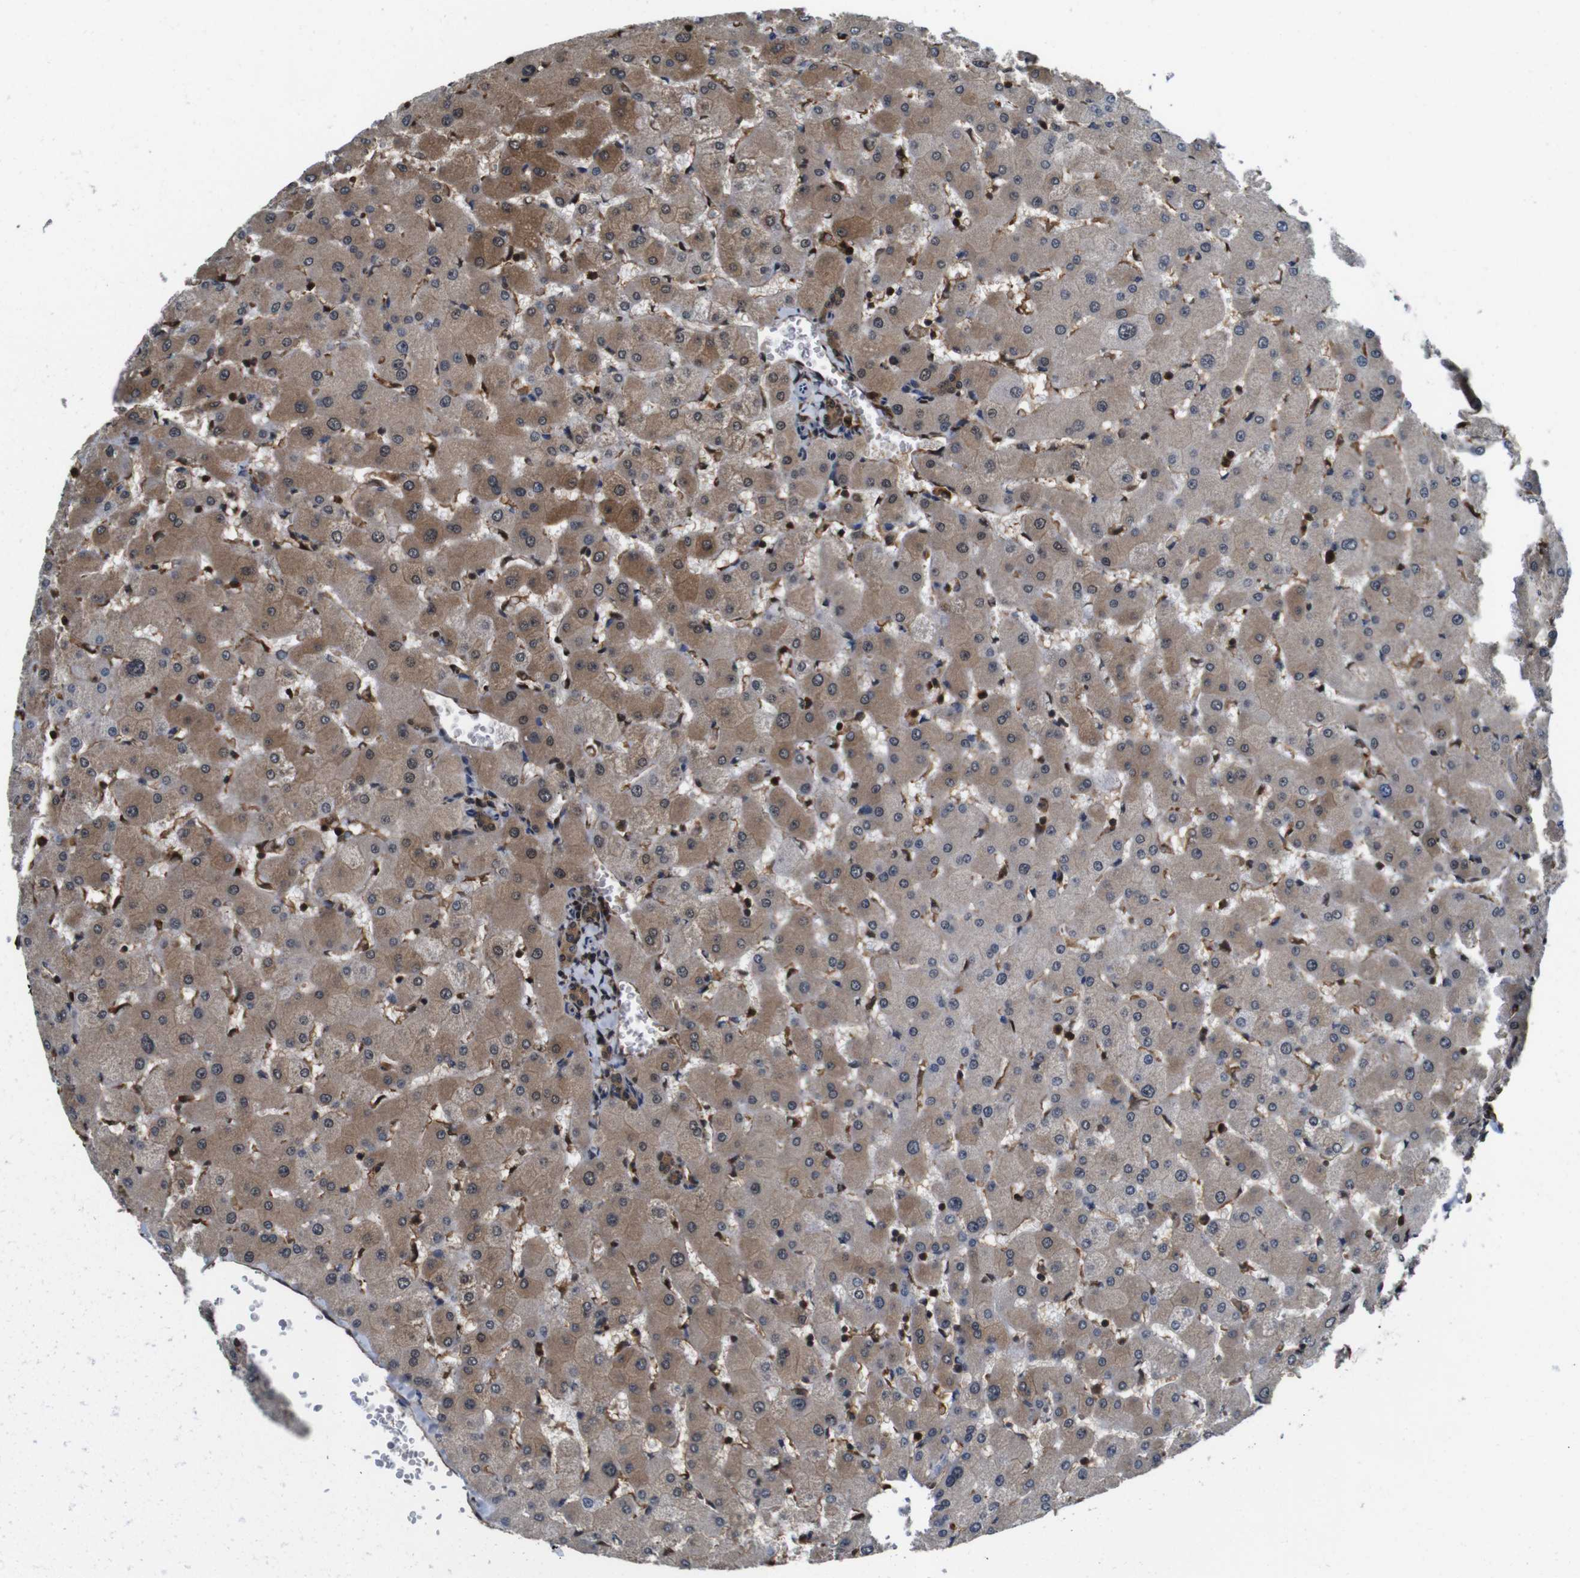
{"staining": {"intensity": "moderate", "quantity": ">75%", "location": "cytoplasmic/membranous"}, "tissue": "liver", "cell_type": "Cholangiocytes", "image_type": "normal", "snomed": [{"axis": "morphology", "description": "Normal tissue, NOS"}, {"axis": "topography", "description": "Liver"}], "caption": "This is an image of immunohistochemistry staining of normal liver, which shows moderate expression in the cytoplasmic/membranous of cholangiocytes.", "gene": "VCP", "patient": {"sex": "female", "age": 63}}